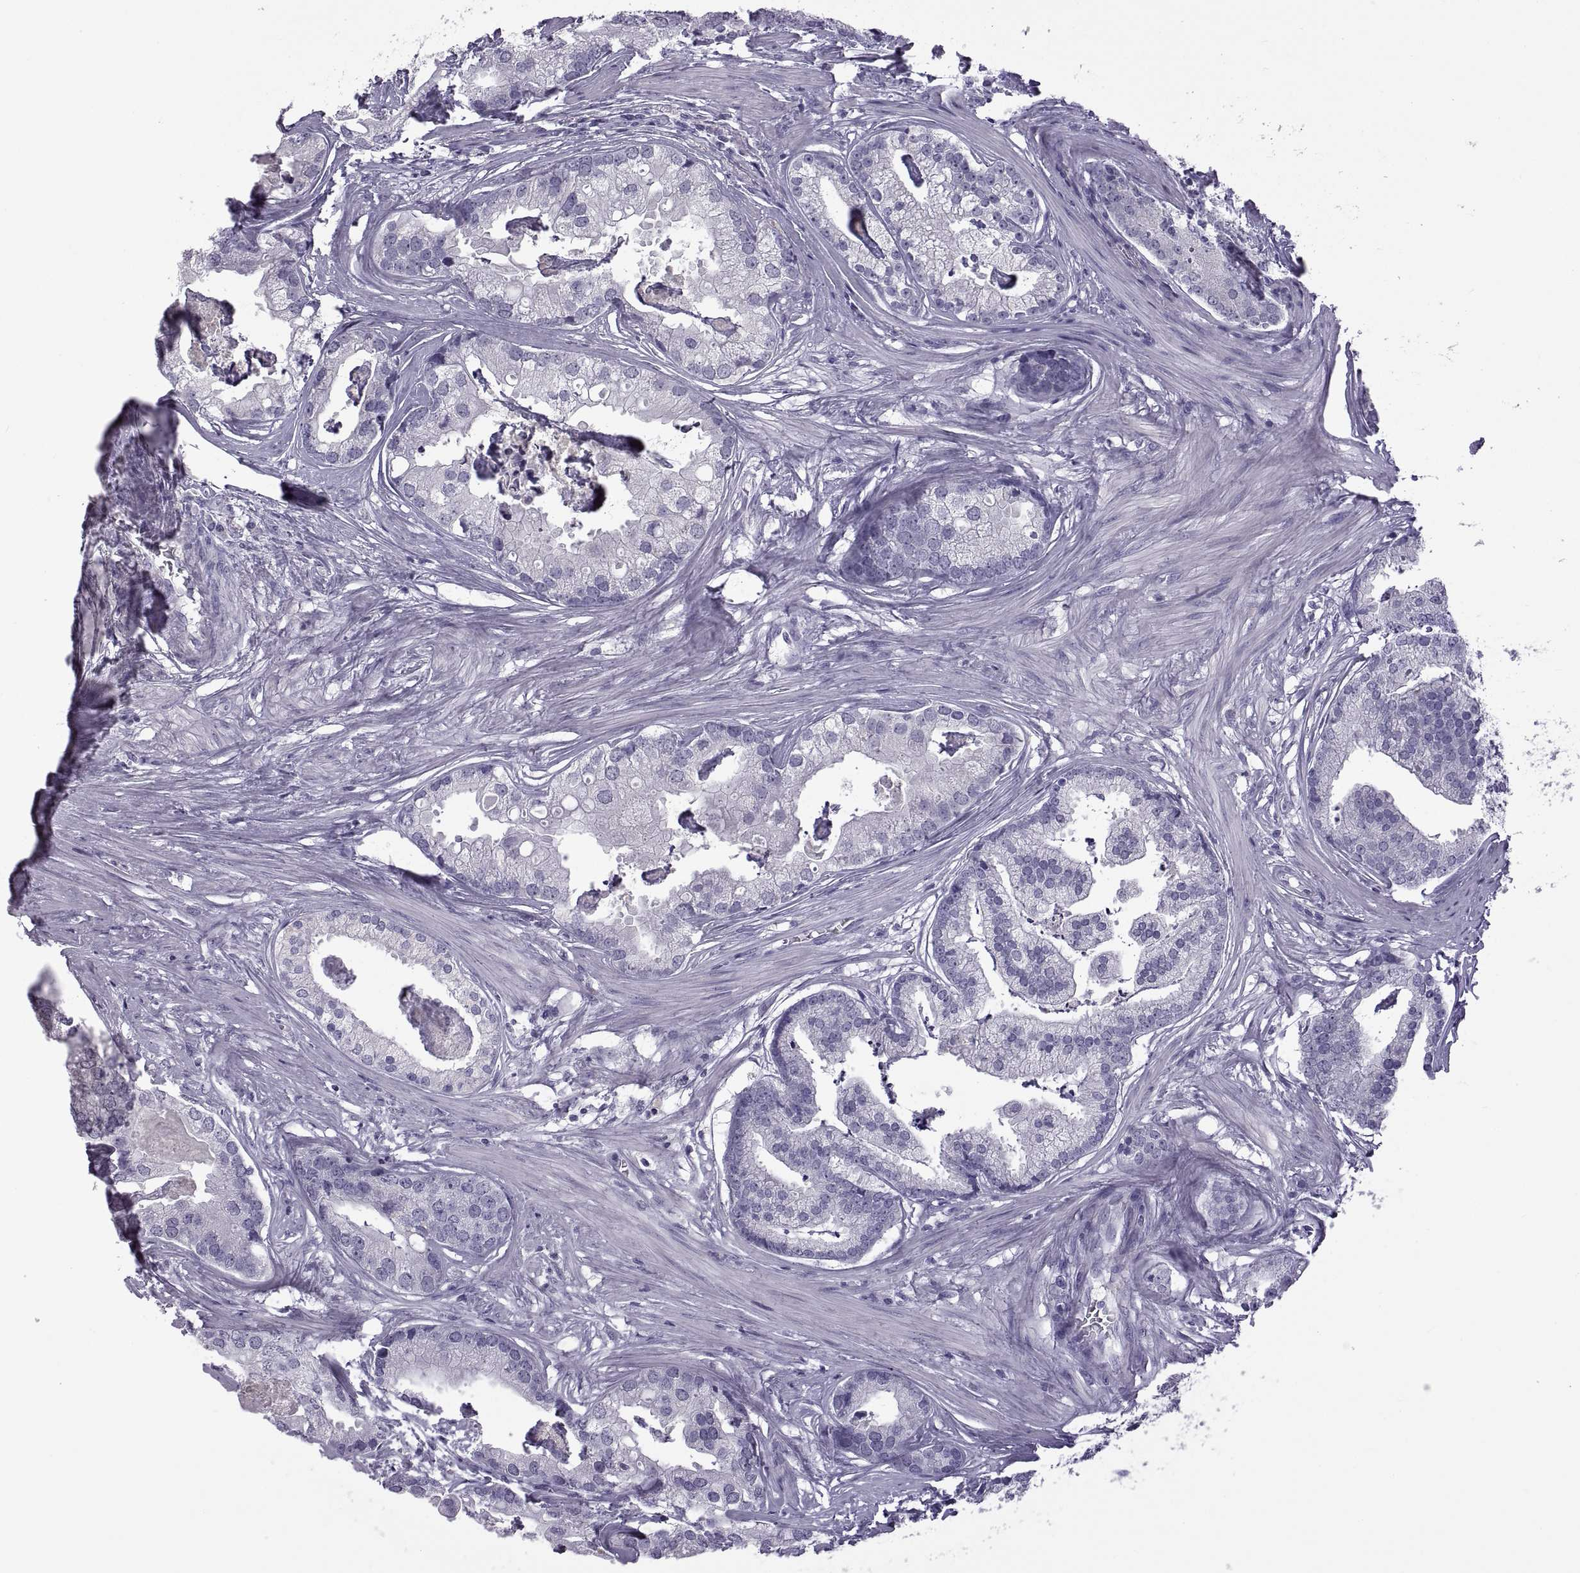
{"staining": {"intensity": "negative", "quantity": "none", "location": "none"}, "tissue": "prostate cancer", "cell_type": "Tumor cells", "image_type": "cancer", "snomed": [{"axis": "morphology", "description": "Adenocarcinoma, NOS"}, {"axis": "topography", "description": "Prostate and seminal vesicle, NOS"}, {"axis": "topography", "description": "Prostate"}], "caption": "Immunohistochemical staining of adenocarcinoma (prostate) reveals no significant expression in tumor cells.", "gene": "RDM1", "patient": {"sex": "male", "age": 44}}